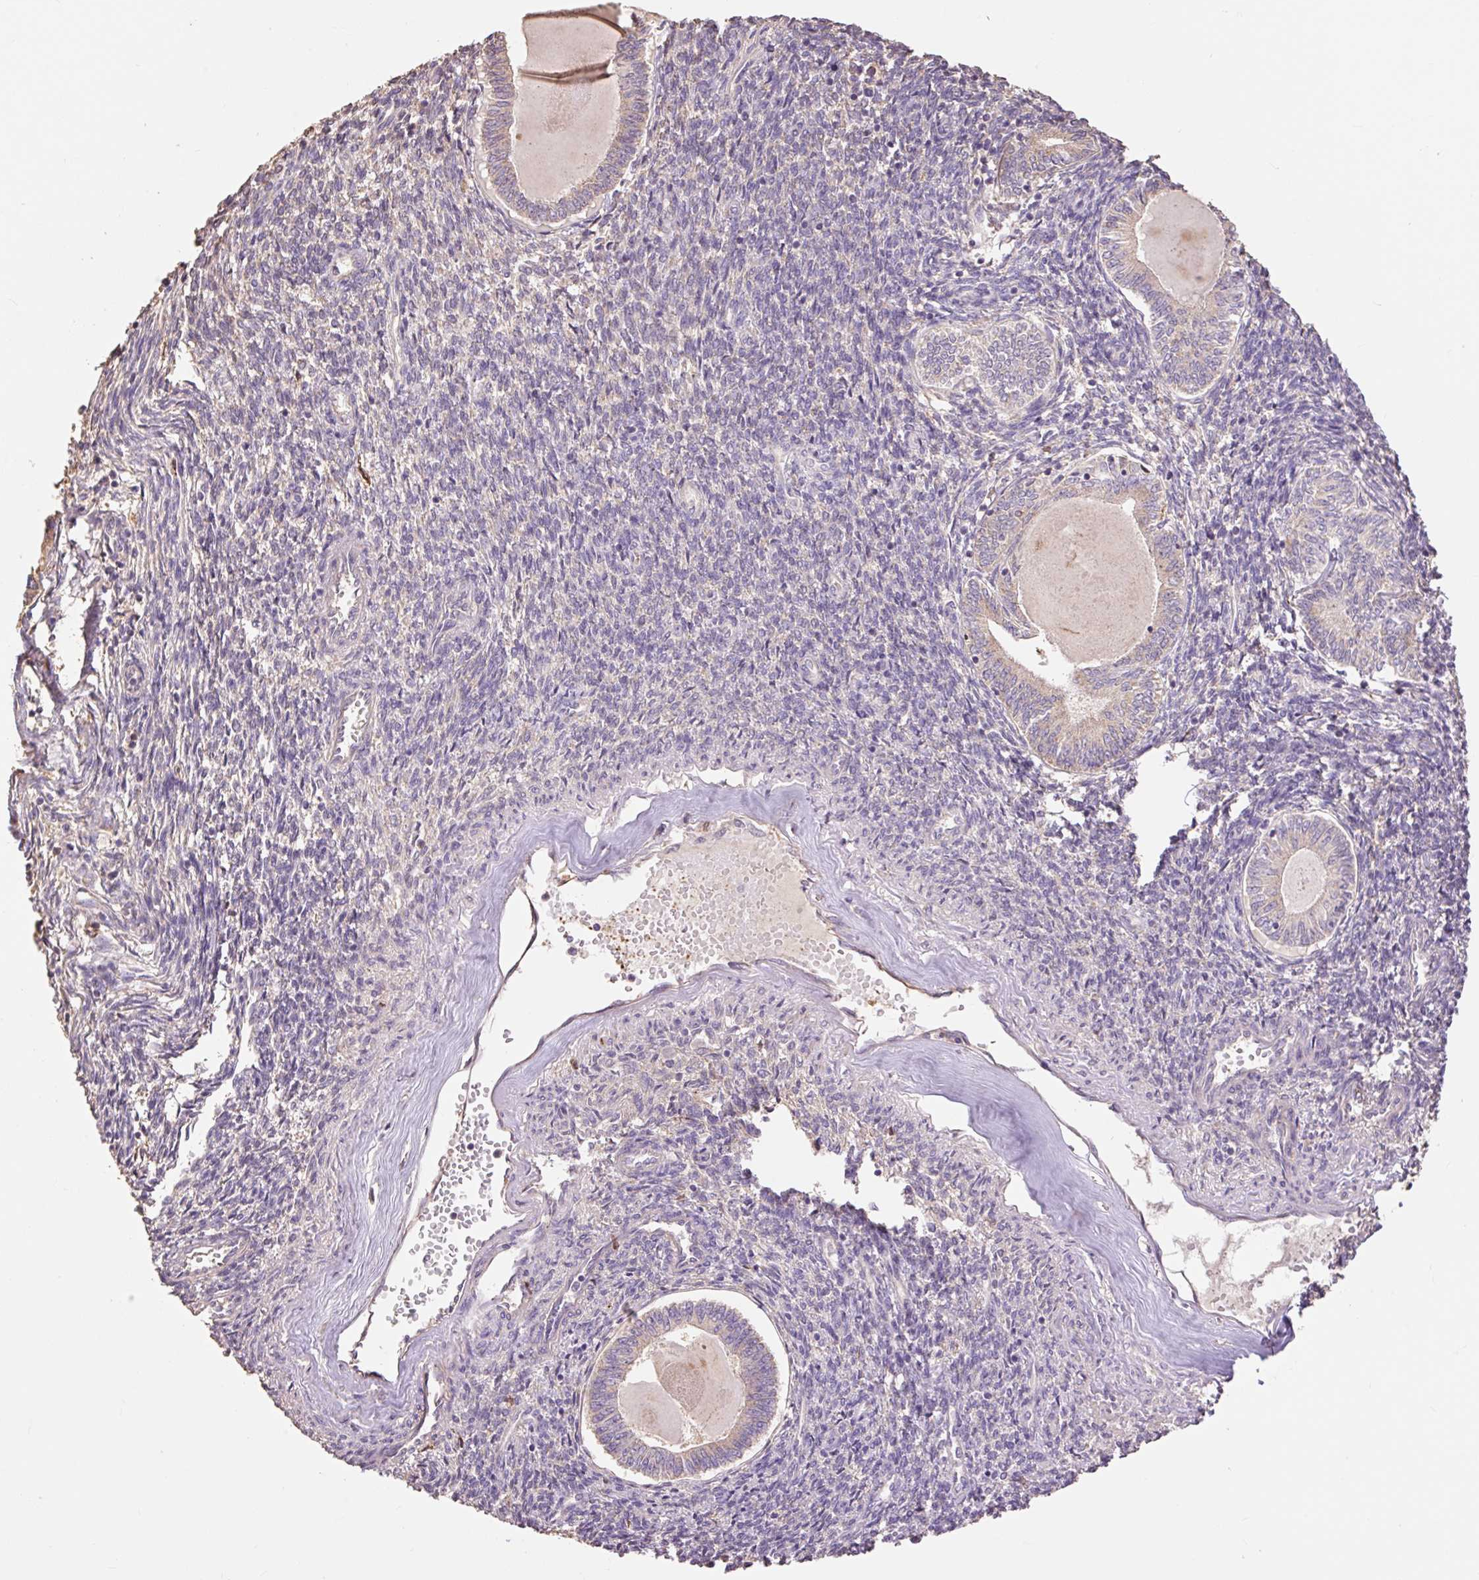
{"staining": {"intensity": "weak", "quantity": "25%-75%", "location": "cytoplasmic/membranous"}, "tissue": "endometrial cancer", "cell_type": "Tumor cells", "image_type": "cancer", "snomed": [{"axis": "morphology", "description": "Carcinoma, NOS"}, {"axis": "topography", "description": "Uterus"}], "caption": "Immunohistochemistry staining of endometrial cancer, which demonstrates low levels of weak cytoplasmic/membranous positivity in about 25%-75% of tumor cells indicating weak cytoplasmic/membranous protein staining. The staining was performed using DAB (3,3'-diaminobenzidine) (brown) for protein detection and nuclei were counterstained in hematoxylin (blue).", "gene": "DESI1", "patient": {"sex": "female", "age": 76}}